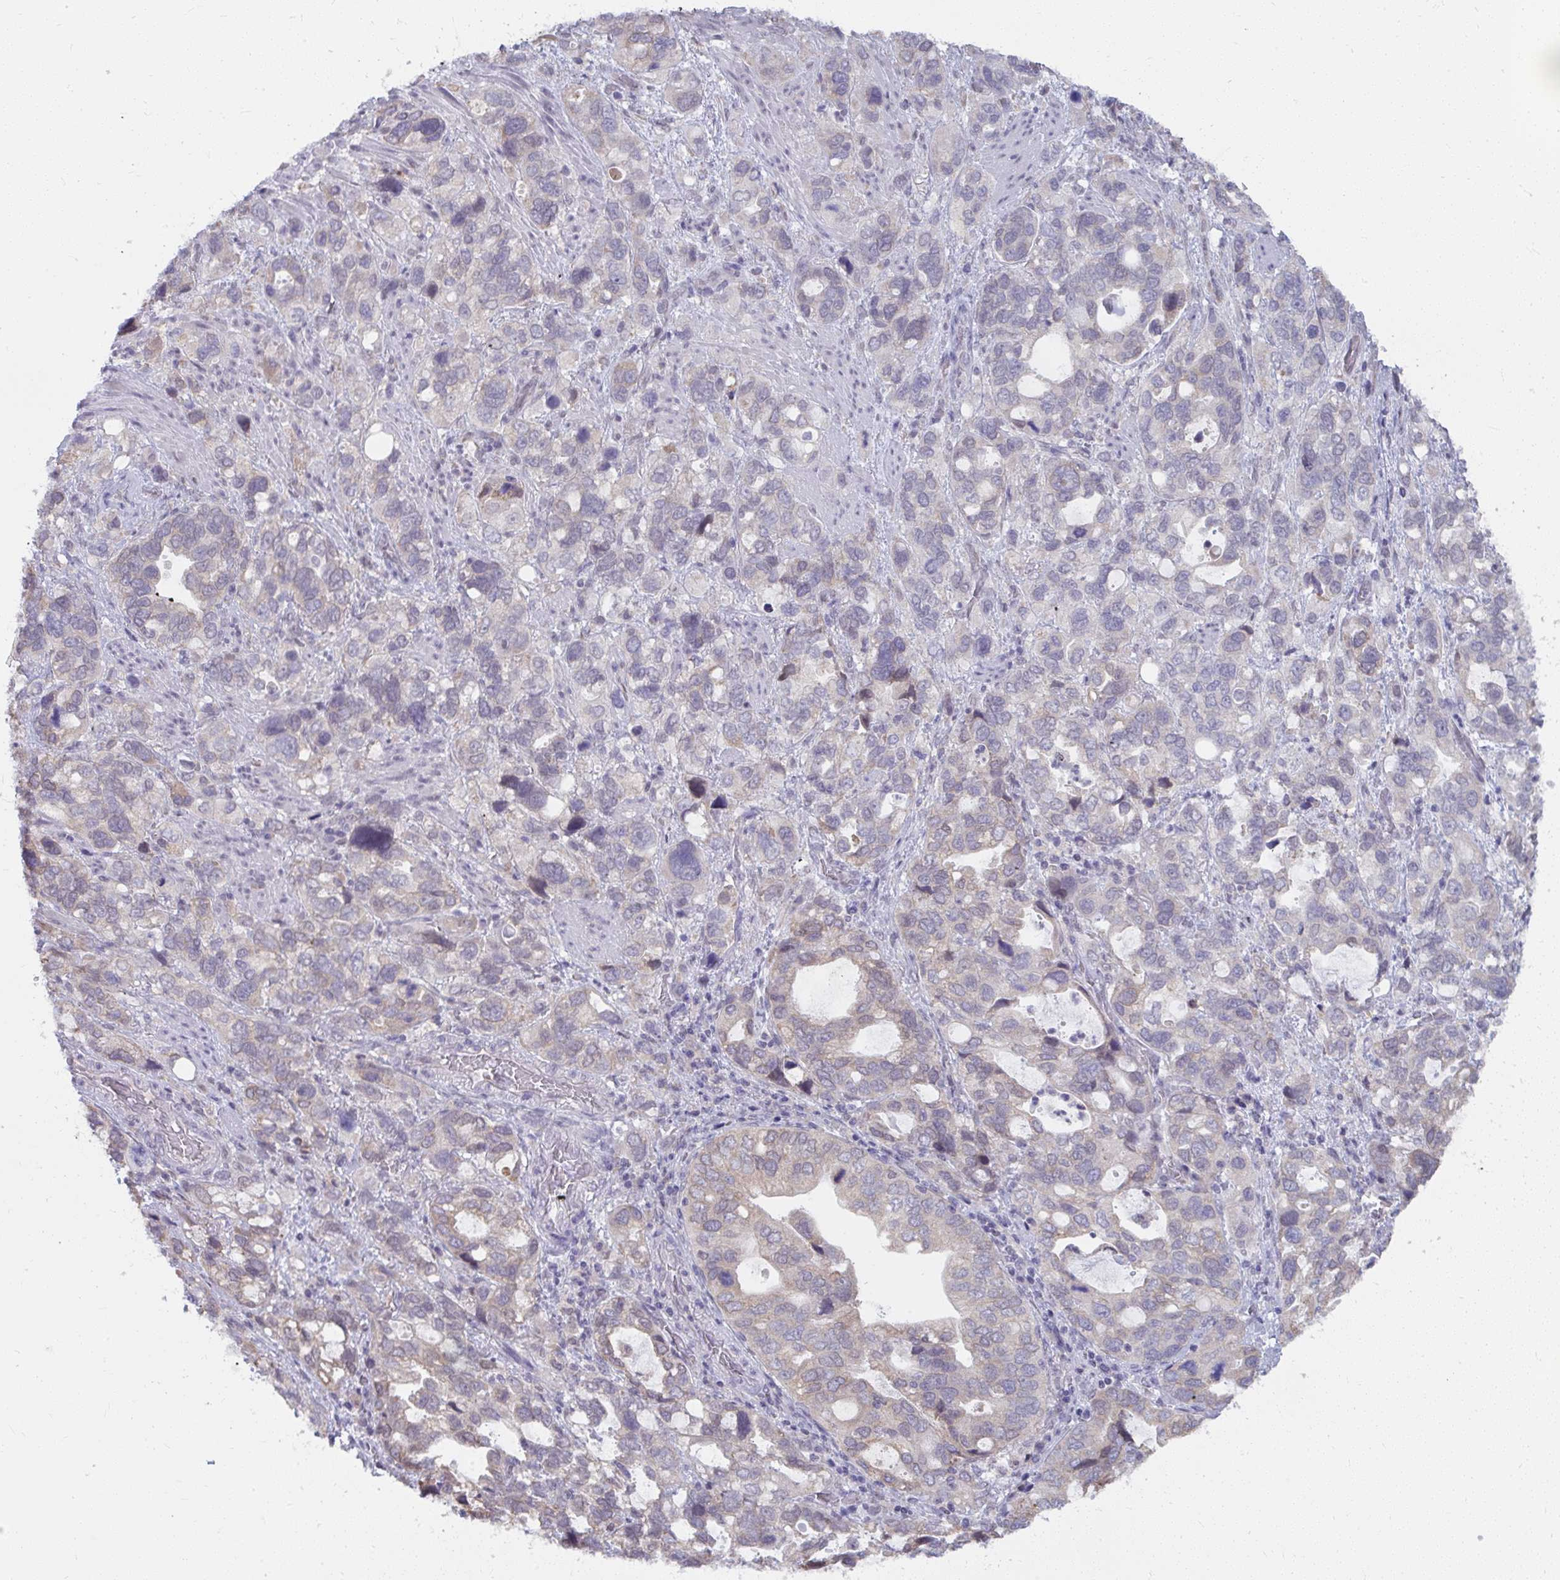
{"staining": {"intensity": "negative", "quantity": "none", "location": "none"}, "tissue": "stomach cancer", "cell_type": "Tumor cells", "image_type": "cancer", "snomed": [{"axis": "morphology", "description": "Adenocarcinoma, NOS"}, {"axis": "topography", "description": "Stomach, upper"}], "caption": "The photomicrograph demonstrates no significant expression in tumor cells of adenocarcinoma (stomach). Nuclei are stained in blue.", "gene": "NMNAT1", "patient": {"sex": "female", "age": 81}}